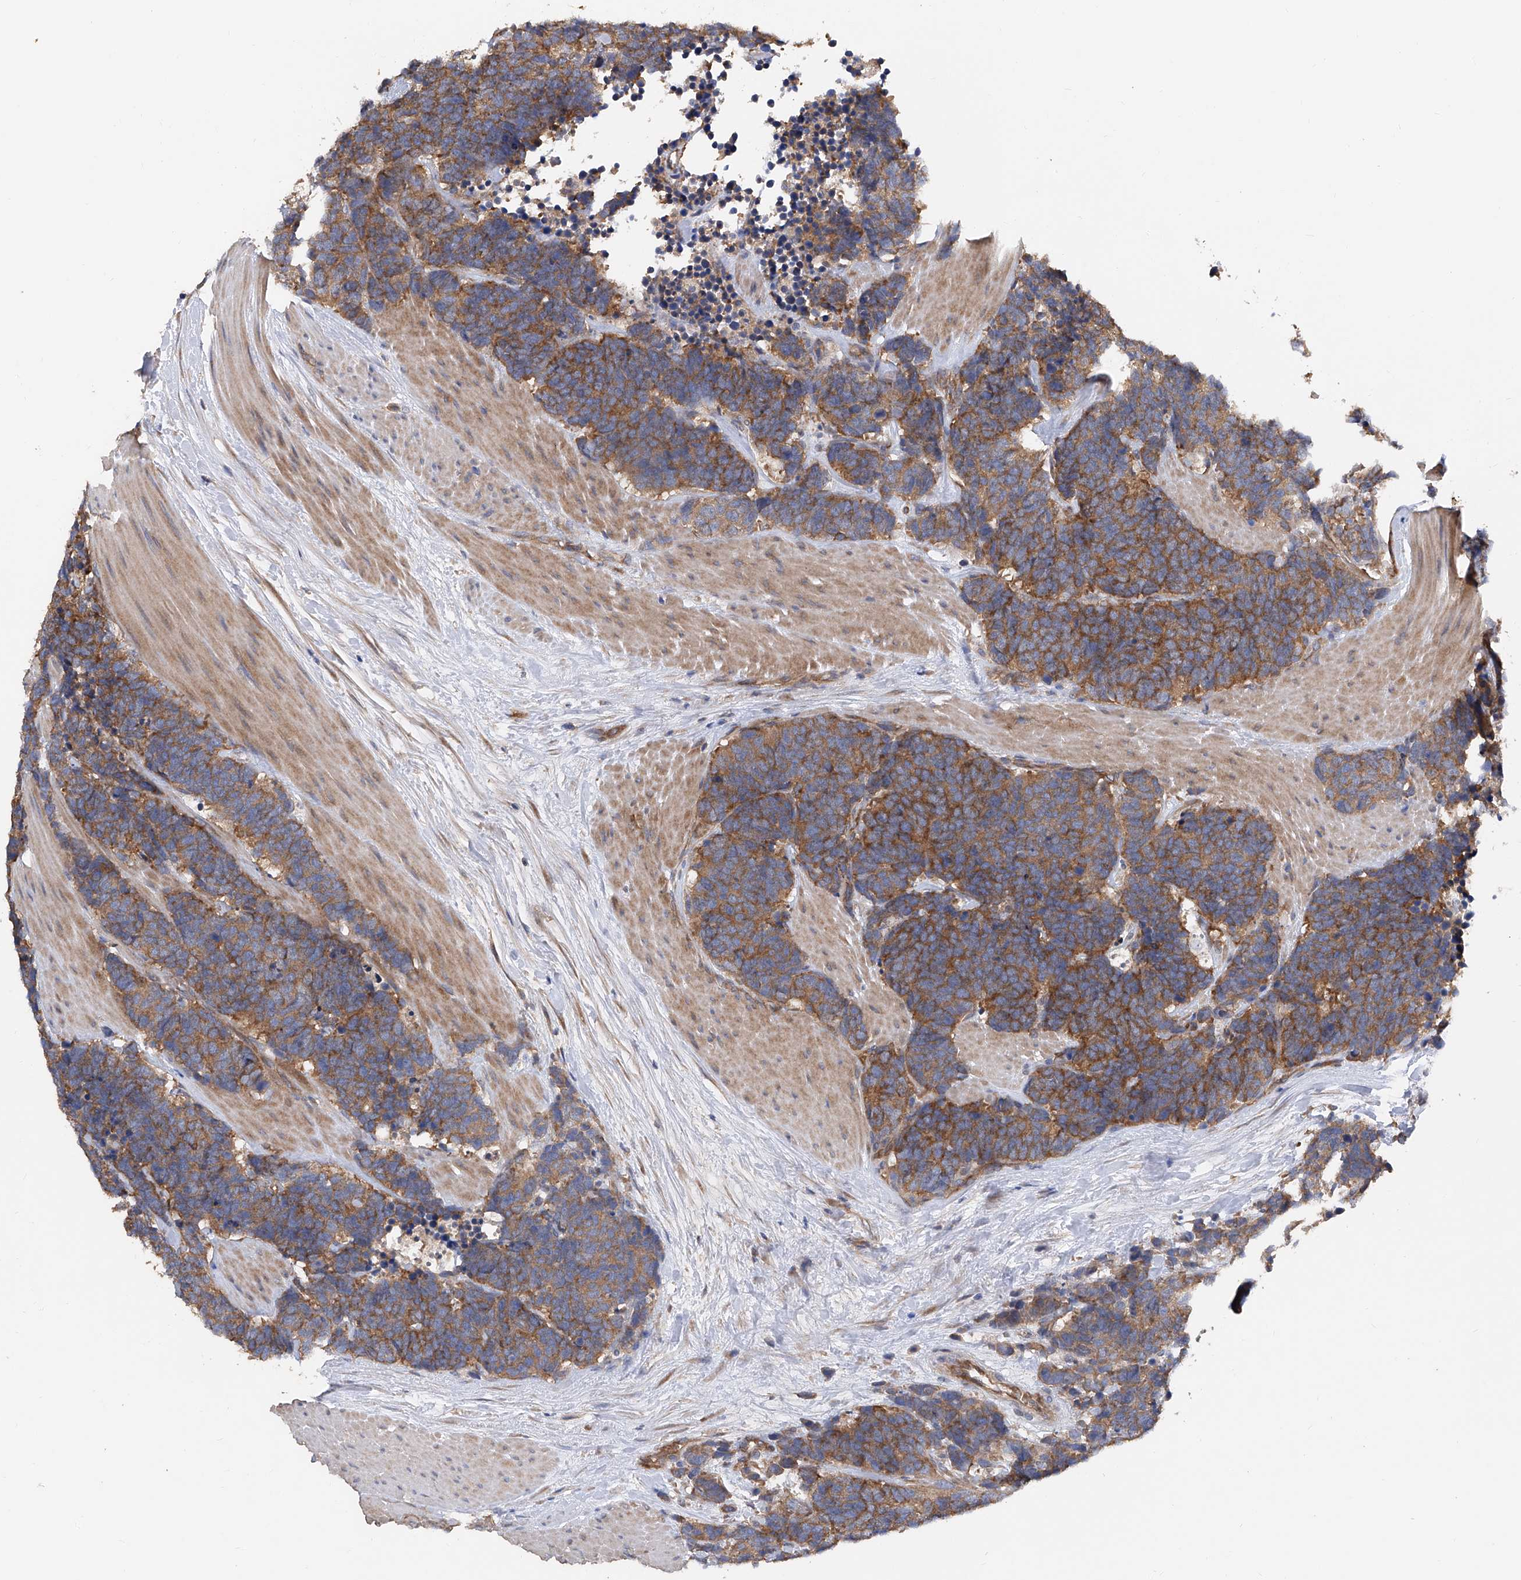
{"staining": {"intensity": "moderate", "quantity": ">75%", "location": "cytoplasmic/membranous"}, "tissue": "carcinoid", "cell_type": "Tumor cells", "image_type": "cancer", "snomed": [{"axis": "morphology", "description": "Carcinoma, NOS"}, {"axis": "morphology", "description": "Carcinoid, malignant, NOS"}, {"axis": "topography", "description": "Urinary bladder"}], "caption": "Immunohistochemical staining of carcinoid (malignant) exhibits moderate cytoplasmic/membranous protein positivity in approximately >75% of tumor cells.", "gene": "PTK2", "patient": {"sex": "male", "age": 57}}